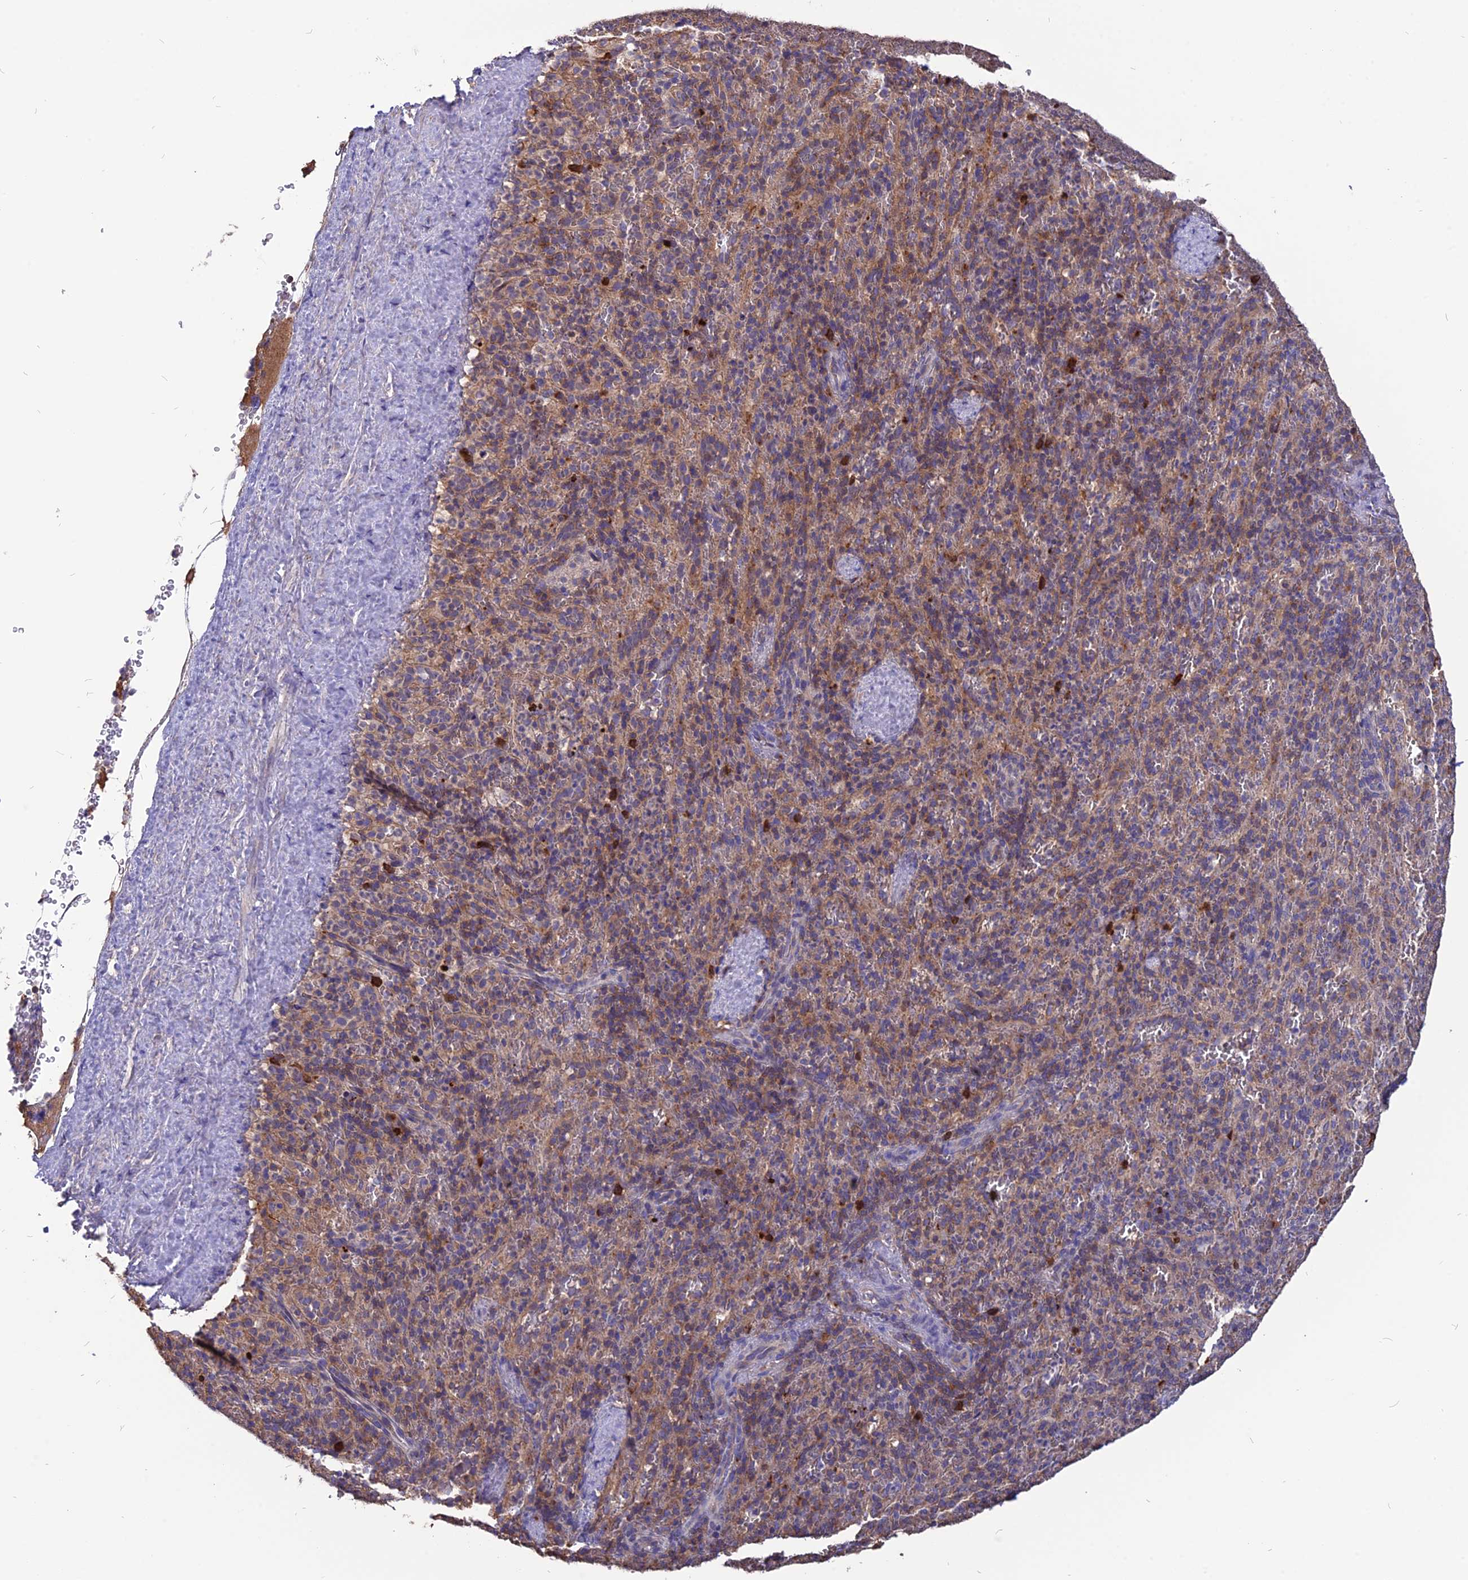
{"staining": {"intensity": "moderate", "quantity": "<25%", "location": "cytoplasmic/membranous"}, "tissue": "spleen", "cell_type": "Cells in red pulp", "image_type": "normal", "snomed": [{"axis": "morphology", "description": "Normal tissue, NOS"}, {"axis": "topography", "description": "Spleen"}], "caption": "Protein analysis of normal spleen displays moderate cytoplasmic/membranous expression in approximately <25% of cells in red pulp. The staining was performed using DAB (3,3'-diaminobenzidine), with brown indicating positive protein expression. Nuclei are stained blue with hematoxylin.", "gene": "CARMIL2", "patient": {"sex": "female", "age": 21}}